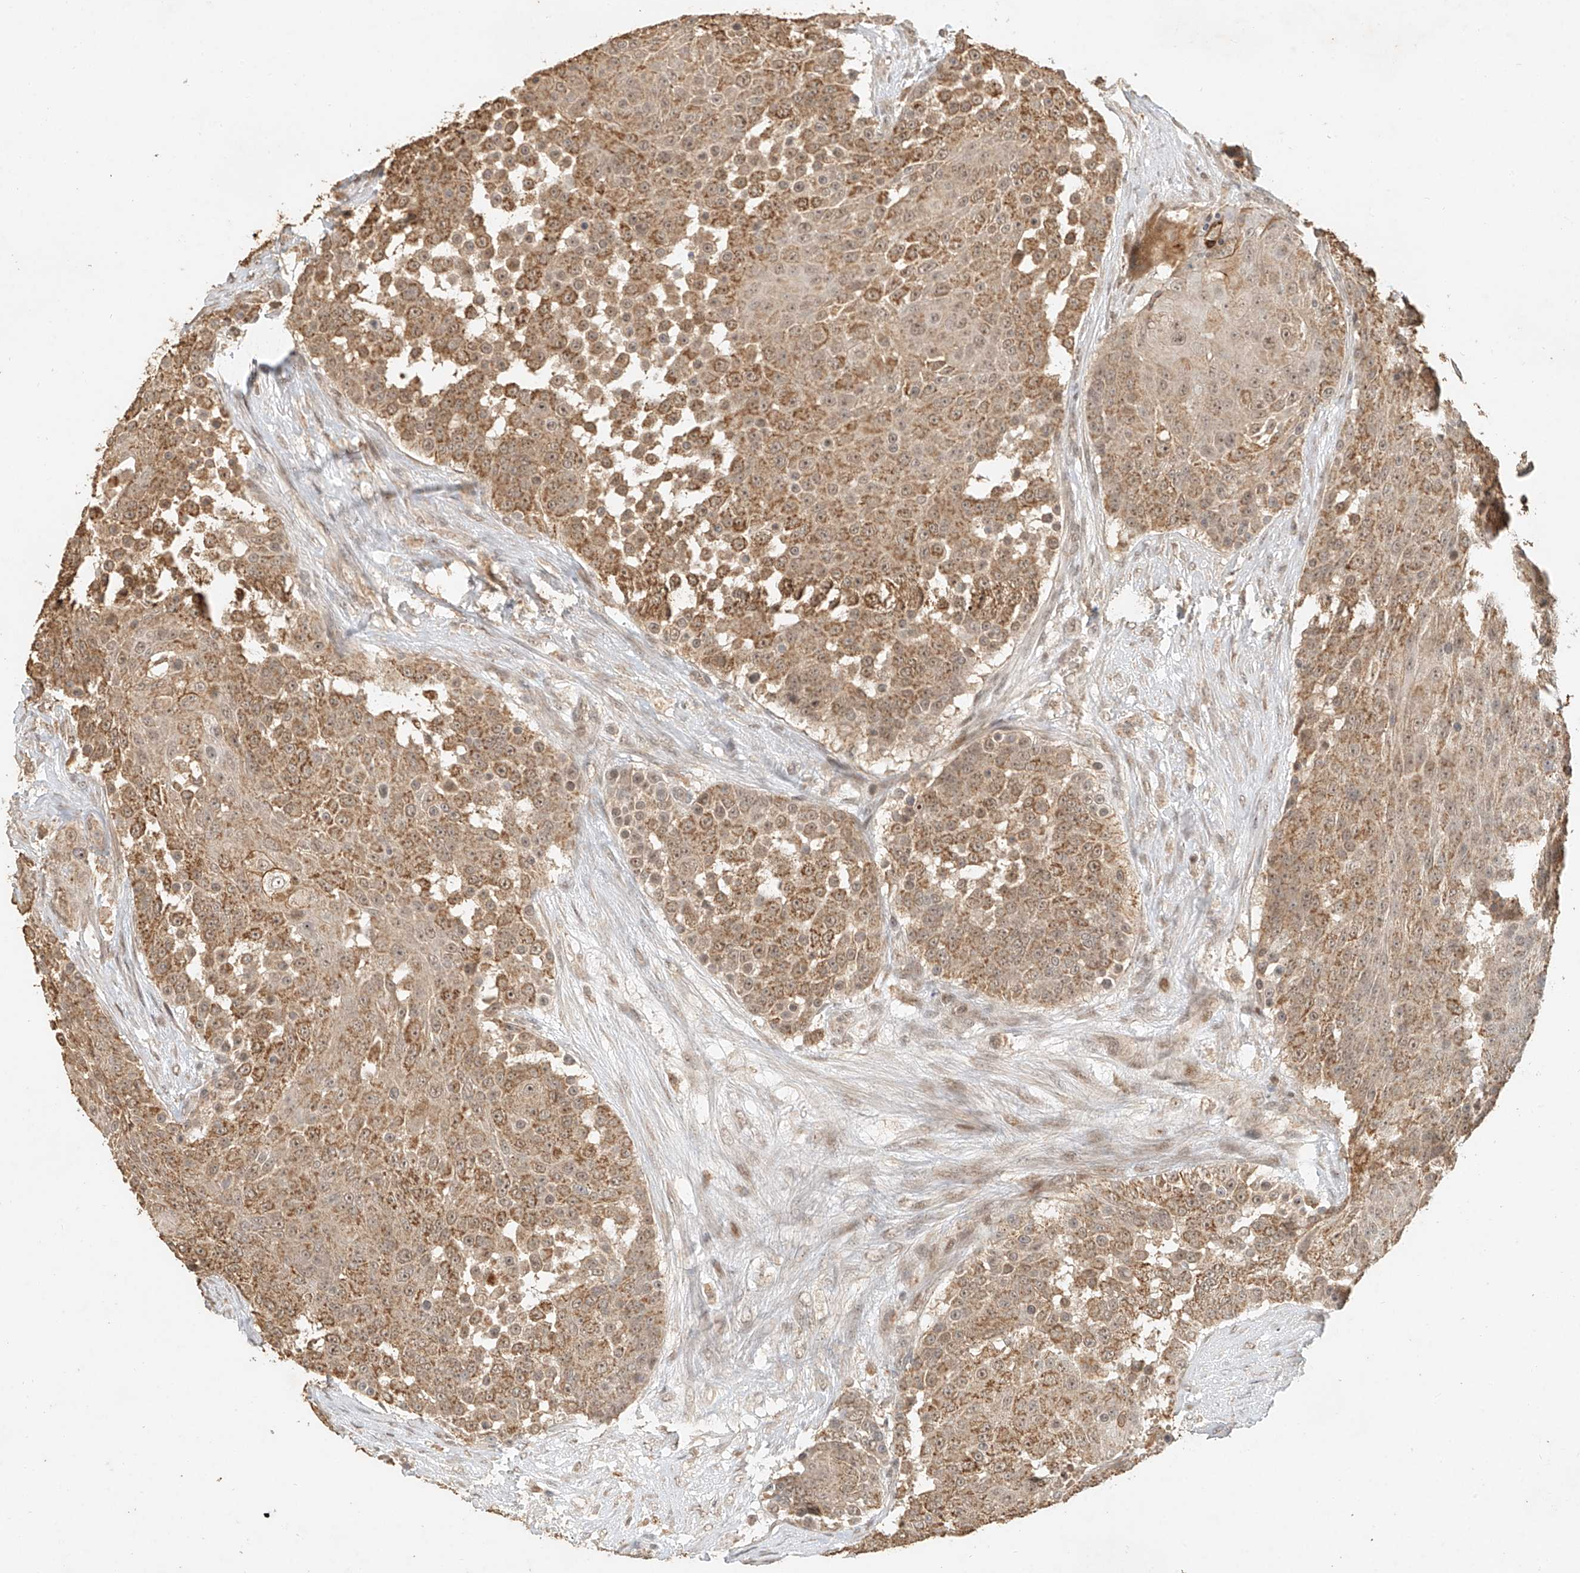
{"staining": {"intensity": "moderate", "quantity": ">75%", "location": "cytoplasmic/membranous"}, "tissue": "urothelial cancer", "cell_type": "Tumor cells", "image_type": "cancer", "snomed": [{"axis": "morphology", "description": "Urothelial carcinoma, High grade"}, {"axis": "topography", "description": "Urinary bladder"}], "caption": "Urothelial cancer was stained to show a protein in brown. There is medium levels of moderate cytoplasmic/membranous staining in about >75% of tumor cells.", "gene": "CXorf58", "patient": {"sex": "female", "age": 63}}